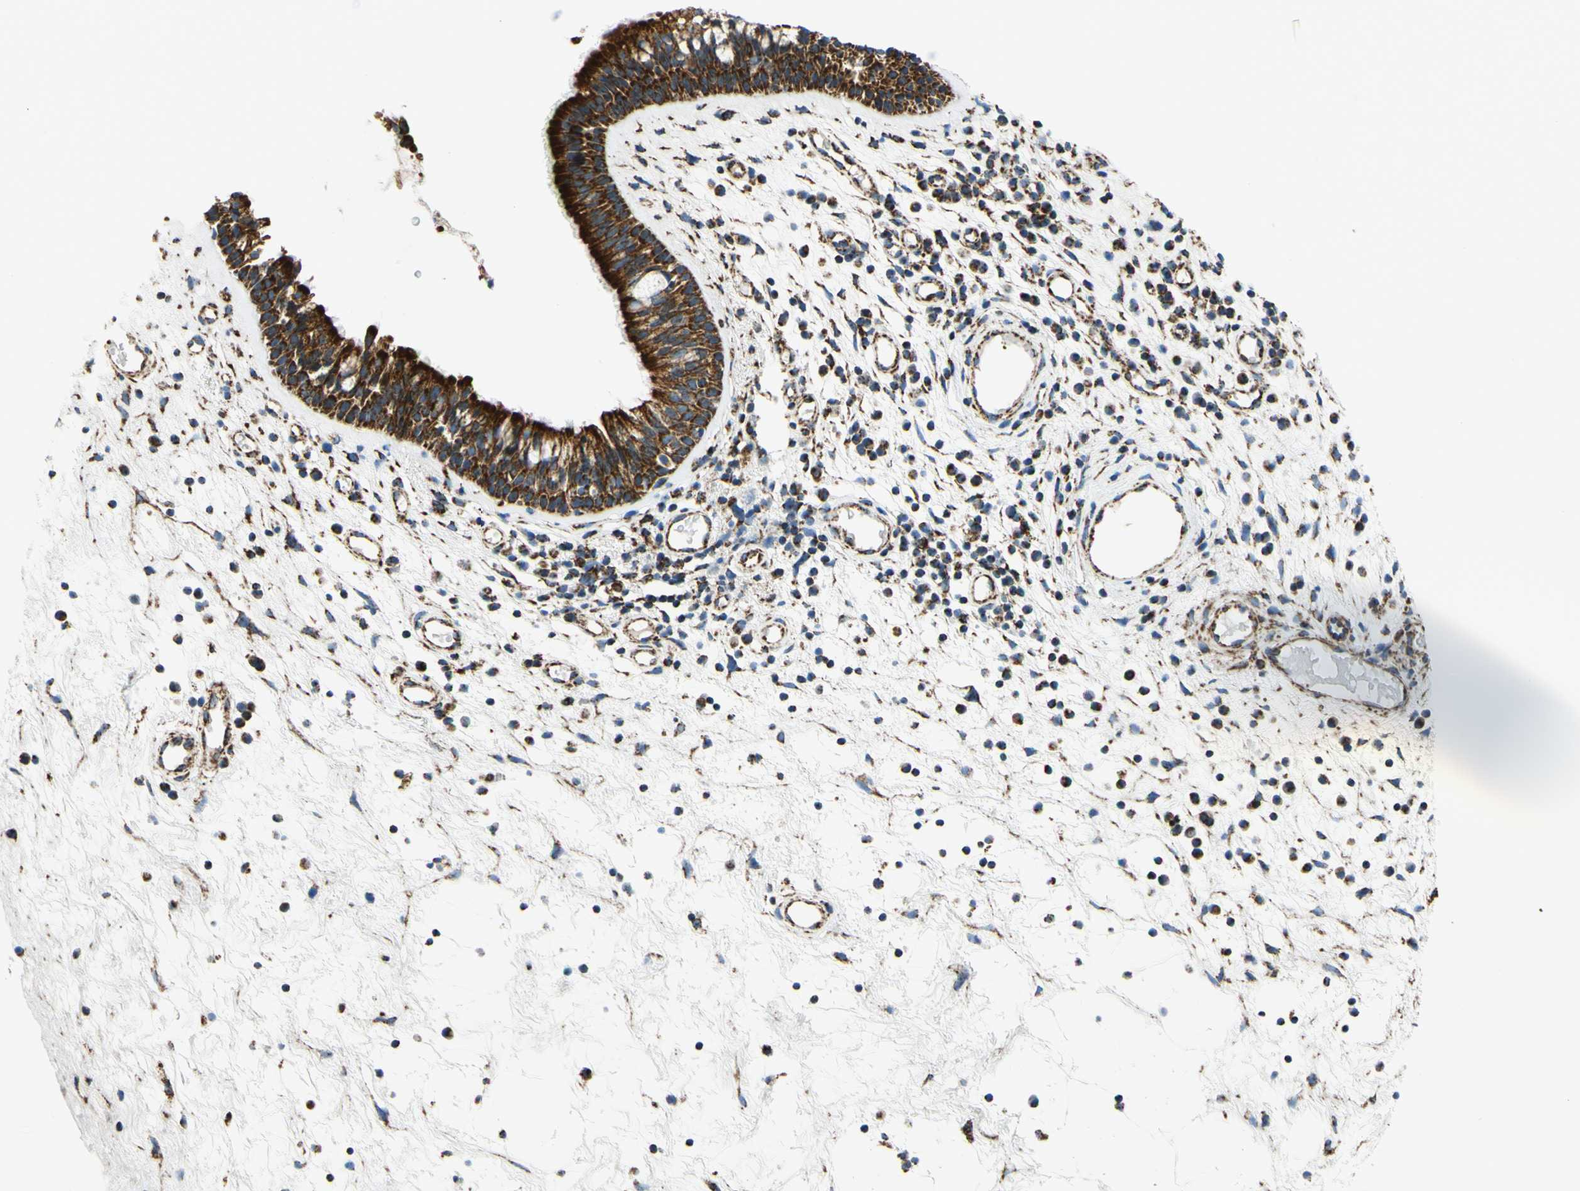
{"staining": {"intensity": "strong", "quantity": ">75%", "location": "cytoplasmic/membranous"}, "tissue": "nasopharynx", "cell_type": "Respiratory epithelial cells", "image_type": "normal", "snomed": [{"axis": "morphology", "description": "Normal tissue, NOS"}, {"axis": "morphology", "description": "Inflammation, NOS"}, {"axis": "topography", "description": "Nasopharynx"}], "caption": "The immunohistochemical stain labels strong cytoplasmic/membranous expression in respiratory epithelial cells of unremarkable nasopharynx. (Brightfield microscopy of DAB IHC at high magnification).", "gene": "MAVS", "patient": {"sex": "male", "age": 48}}